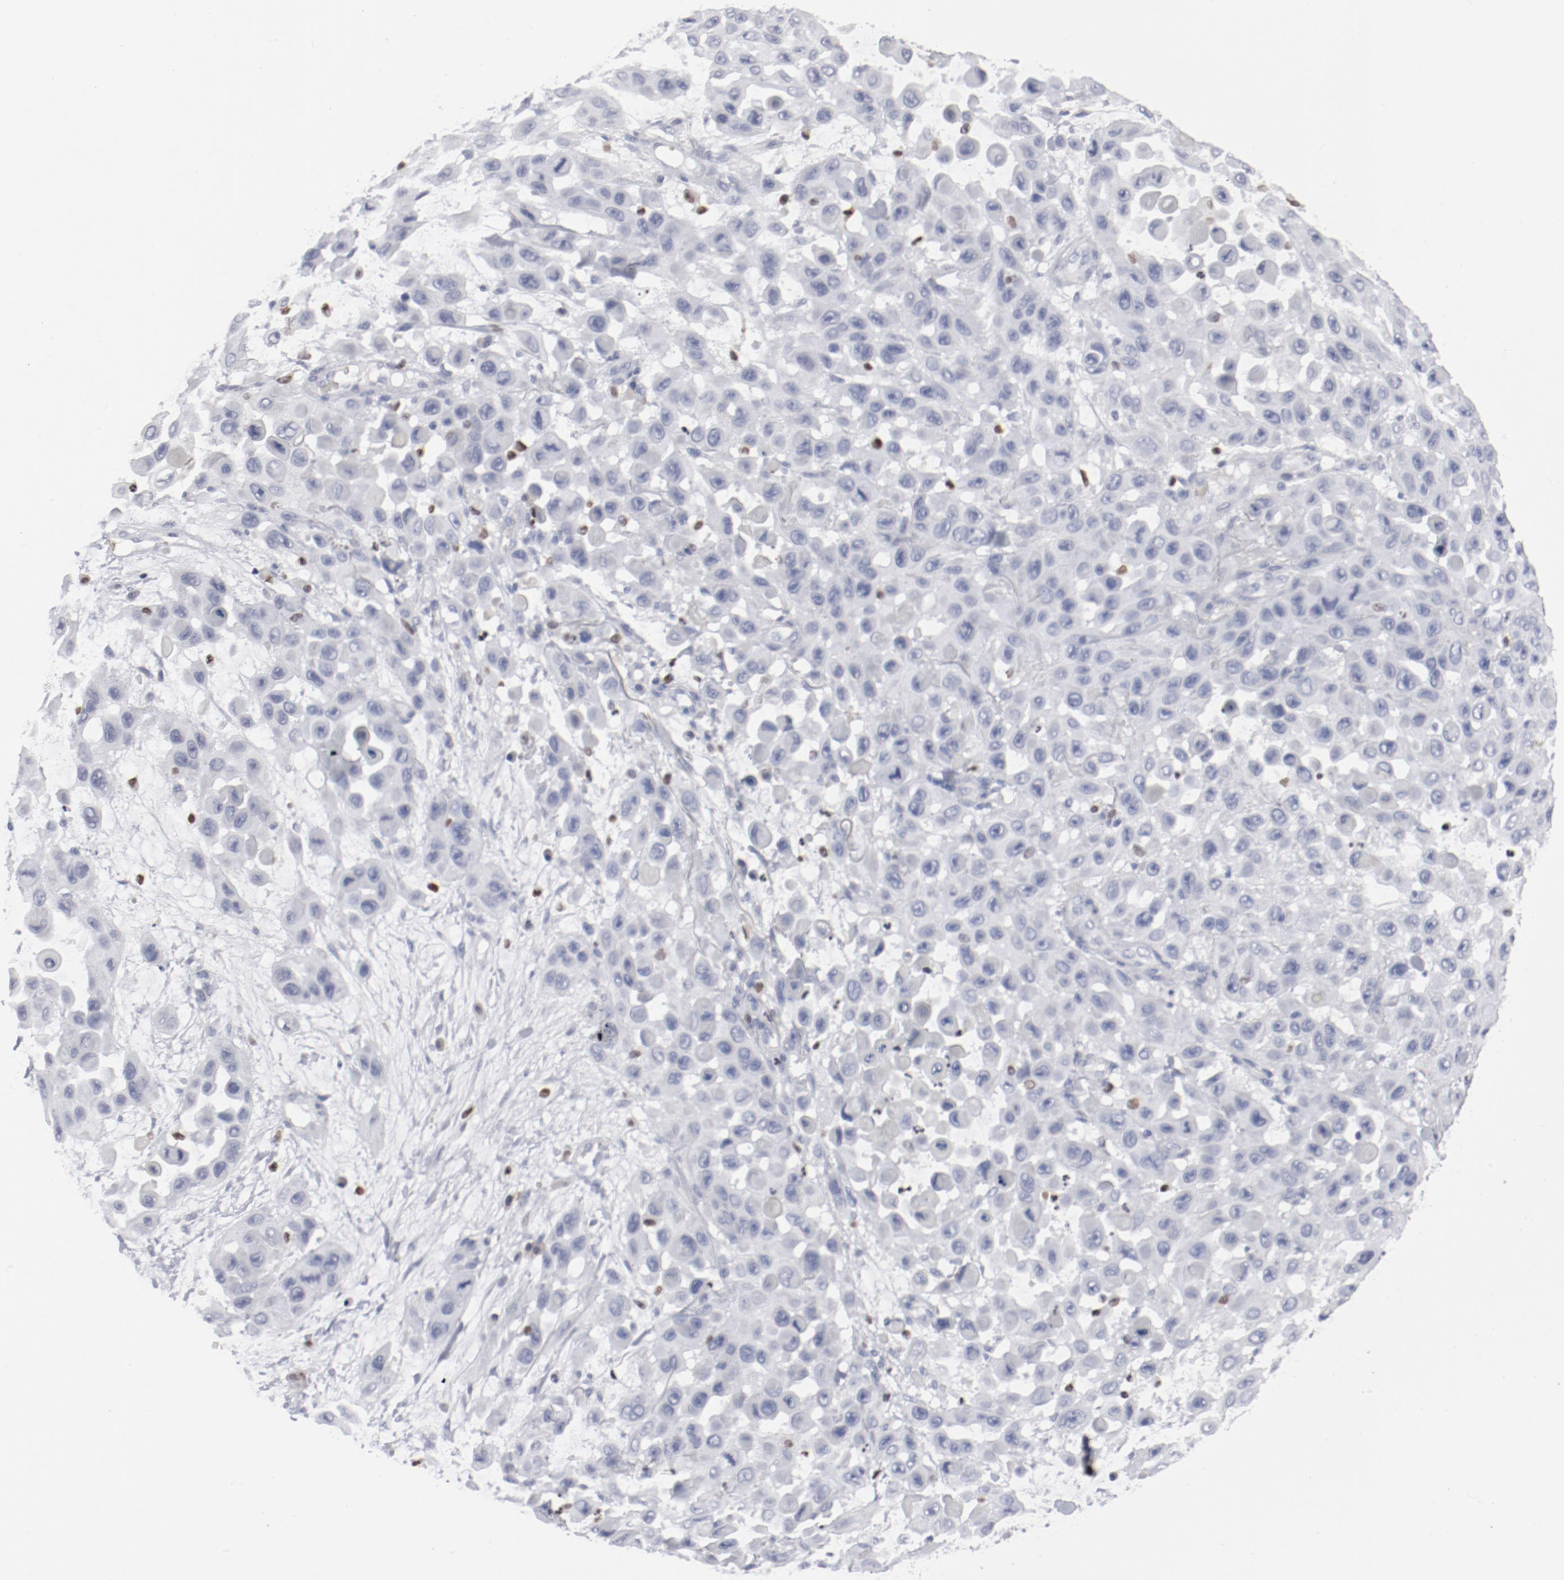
{"staining": {"intensity": "negative", "quantity": "none", "location": "none"}, "tissue": "skin cancer", "cell_type": "Tumor cells", "image_type": "cancer", "snomed": [{"axis": "morphology", "description": "Squamous cell carcinoma, NOS"}, {"axis": "topography", "description": "Skin"}], "caption": "This is an immunohistochemistry (IHC) image of squamous cell carcinoma (skin). There is no staining in tumor cells.", "gene": "SPI1", "patient": {"sex": "male", "age": 81}}